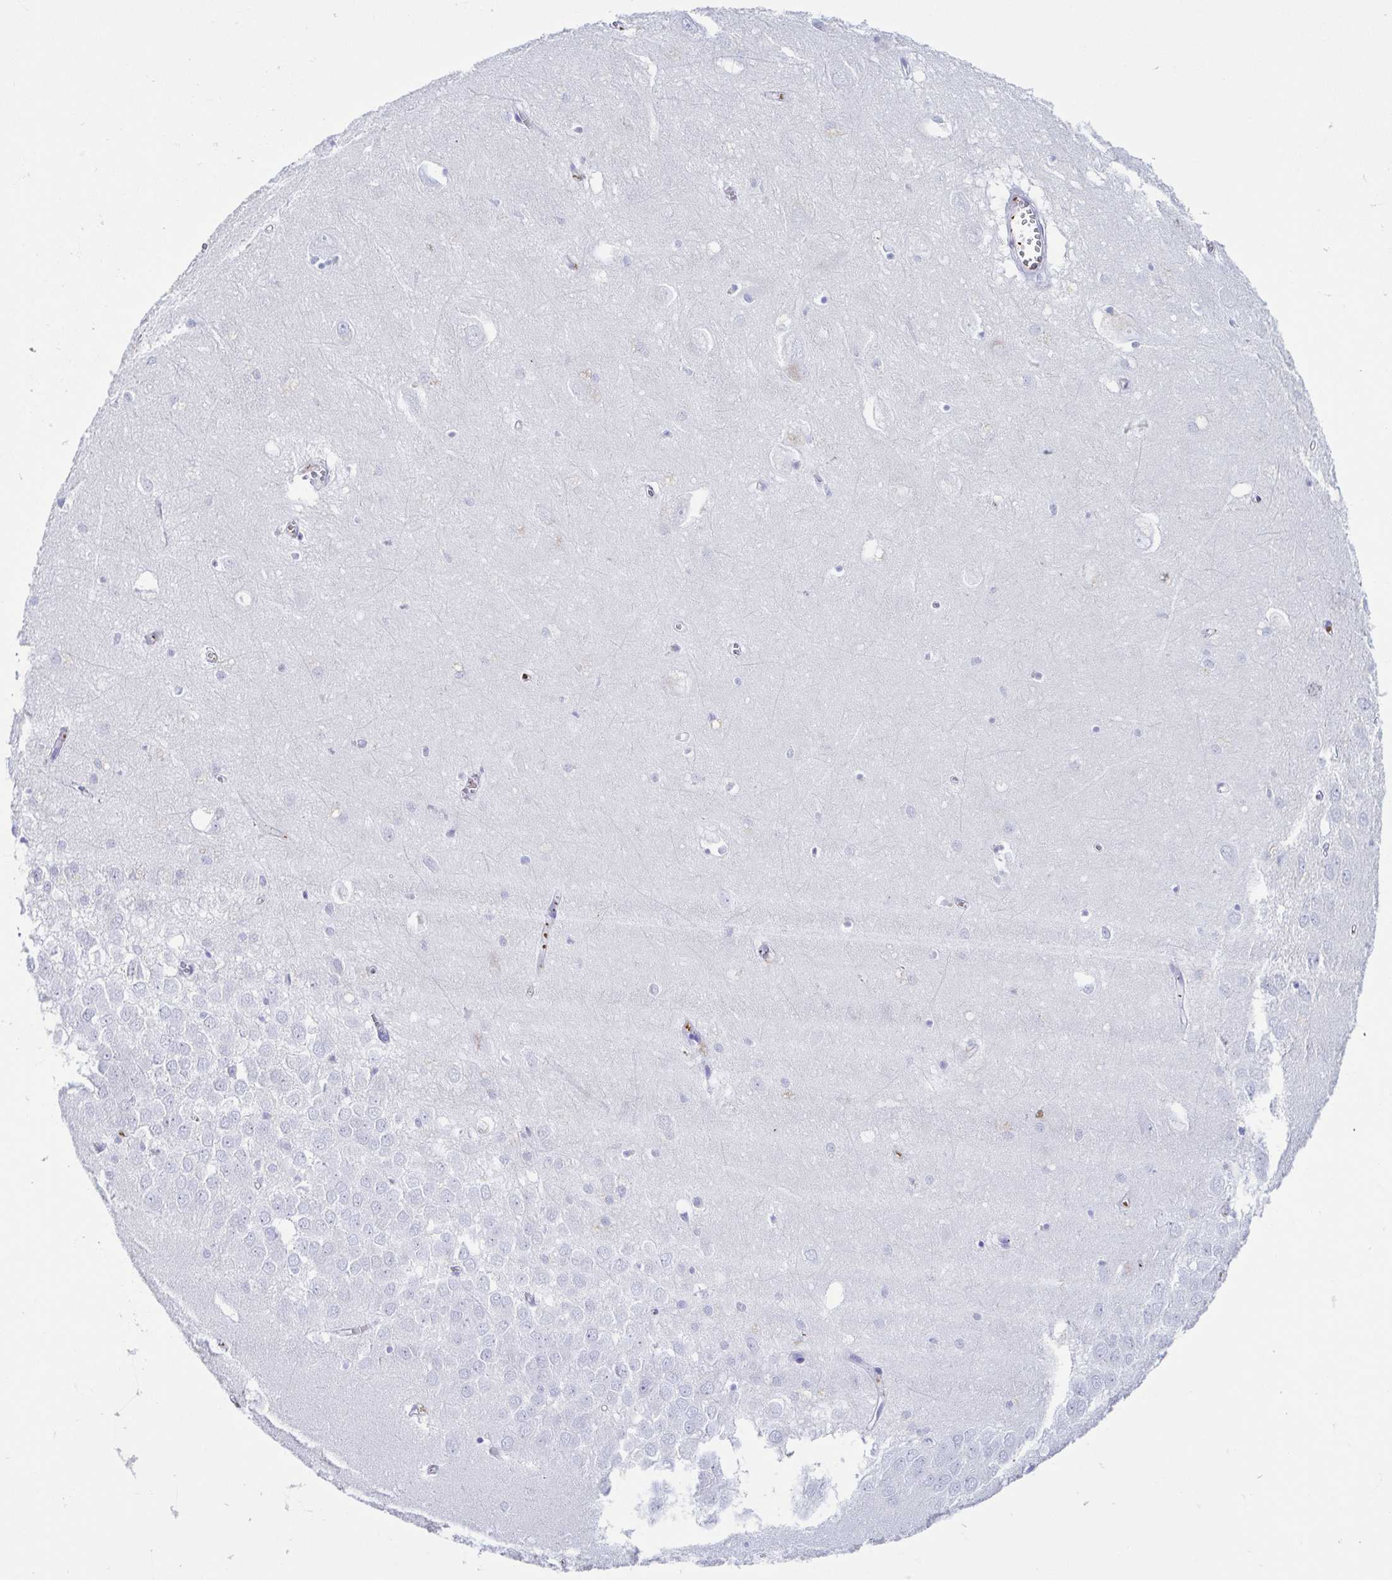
{"staining": {"intensity": "negative", "quantity": "none", "location": "none"}, "tissue": "hippocampus", "cell_type": "Glial cells", "image_type": "normal", "snomed": [{"axis": "morphology", "description": "Normal tissue, NOS"}, {"axis": "topography", "description": "Hippocampus"}], "caption": "Glial cells show no significant positivity in normal hippocampus.", "gene": "GKN1", "patient": {"sex": "female", "age": 64}}